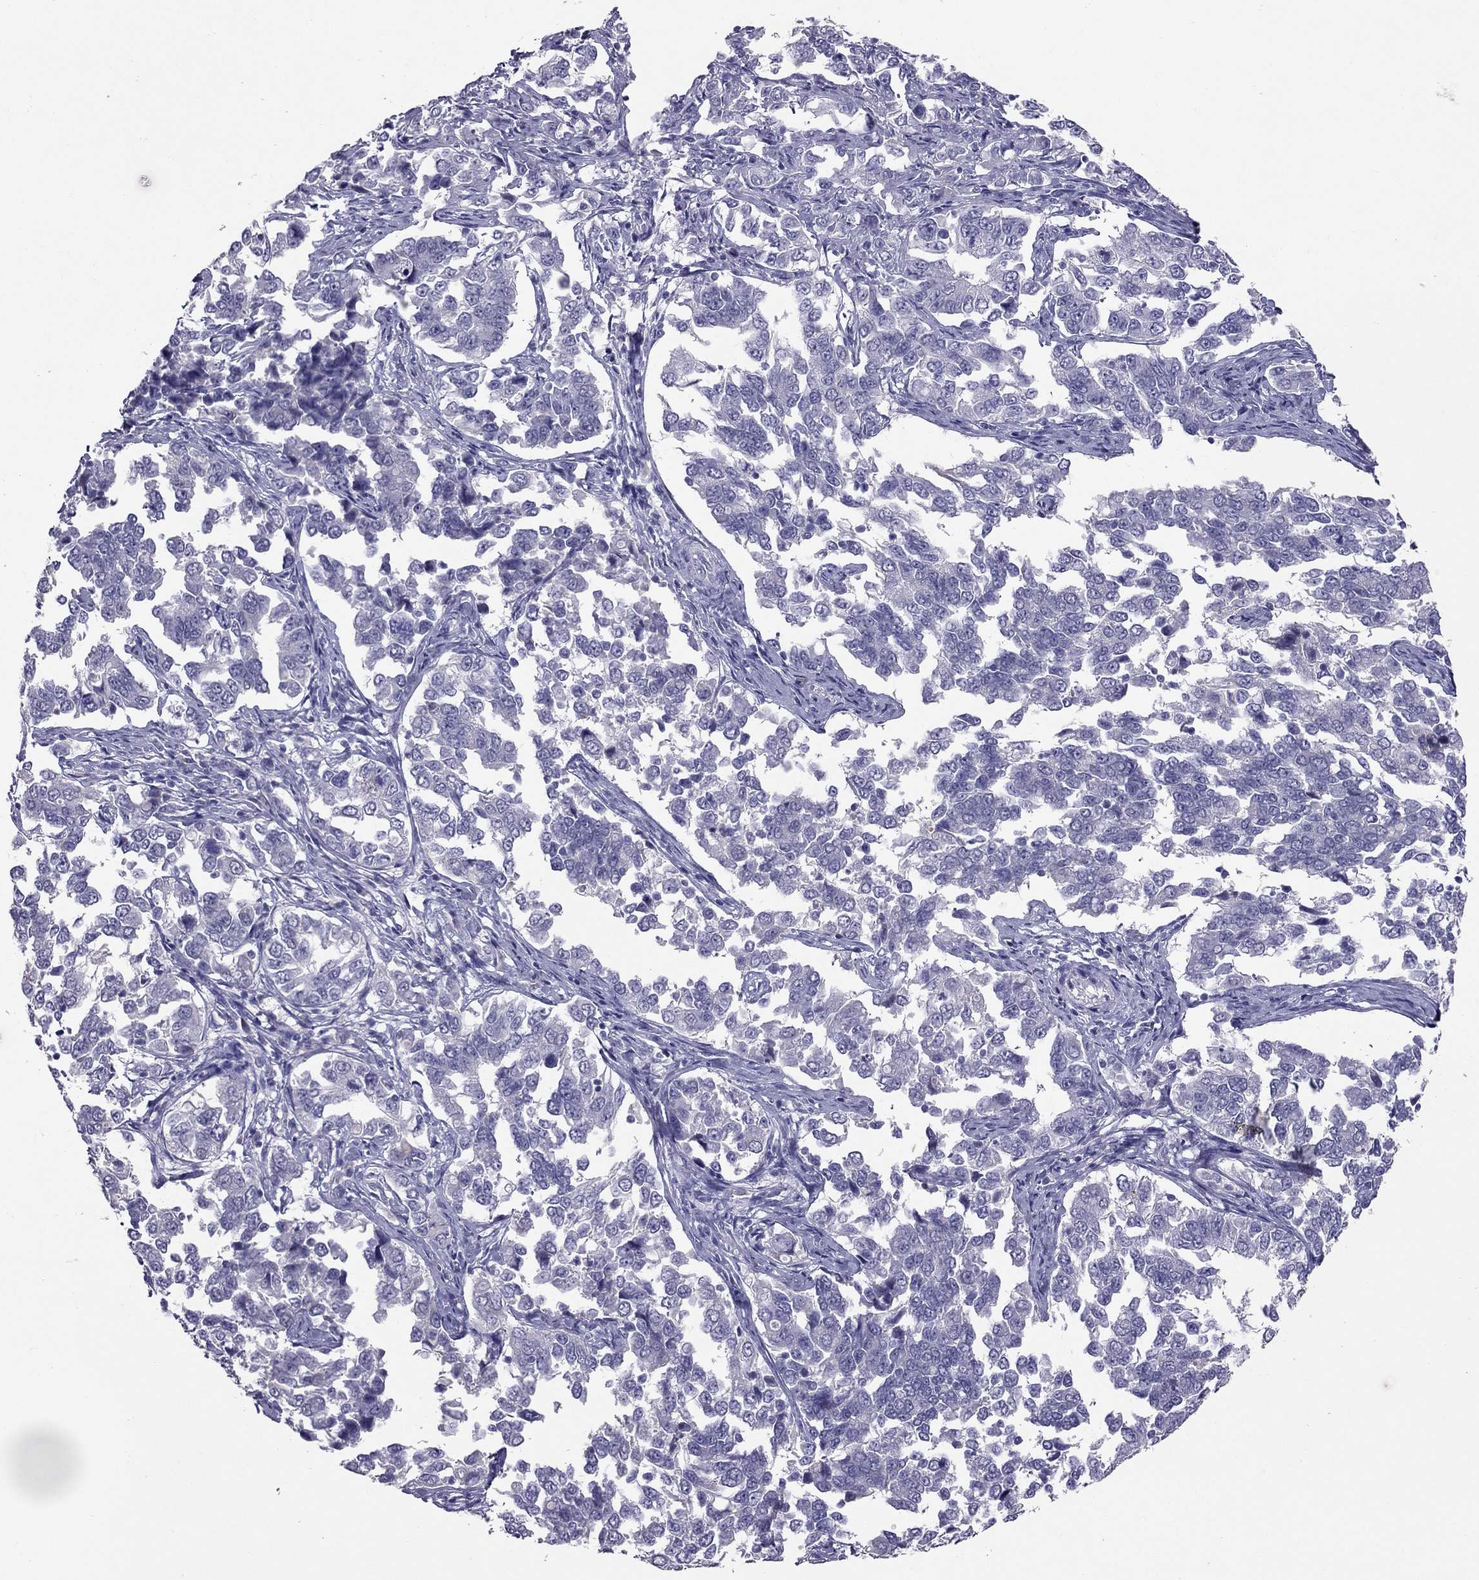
{"staining": {"intensity": "negative", "quantity": "none", "location": "none"}, "tissue": "endometrial cancer", "cell_type": "Tumor cells", "image_type": "cancer", "snomed": [{"axis": "morphology", "description": "Adenocarcinoma, NOS"}, {"axis": "topography", "description": "Endometrium"}], "caption": "Immunohistochemical staining of human endometrial cancer reveals no significant expression in tumor cells.", "gene": "RHO", "patient": {"sex": "female", "age": 43}}